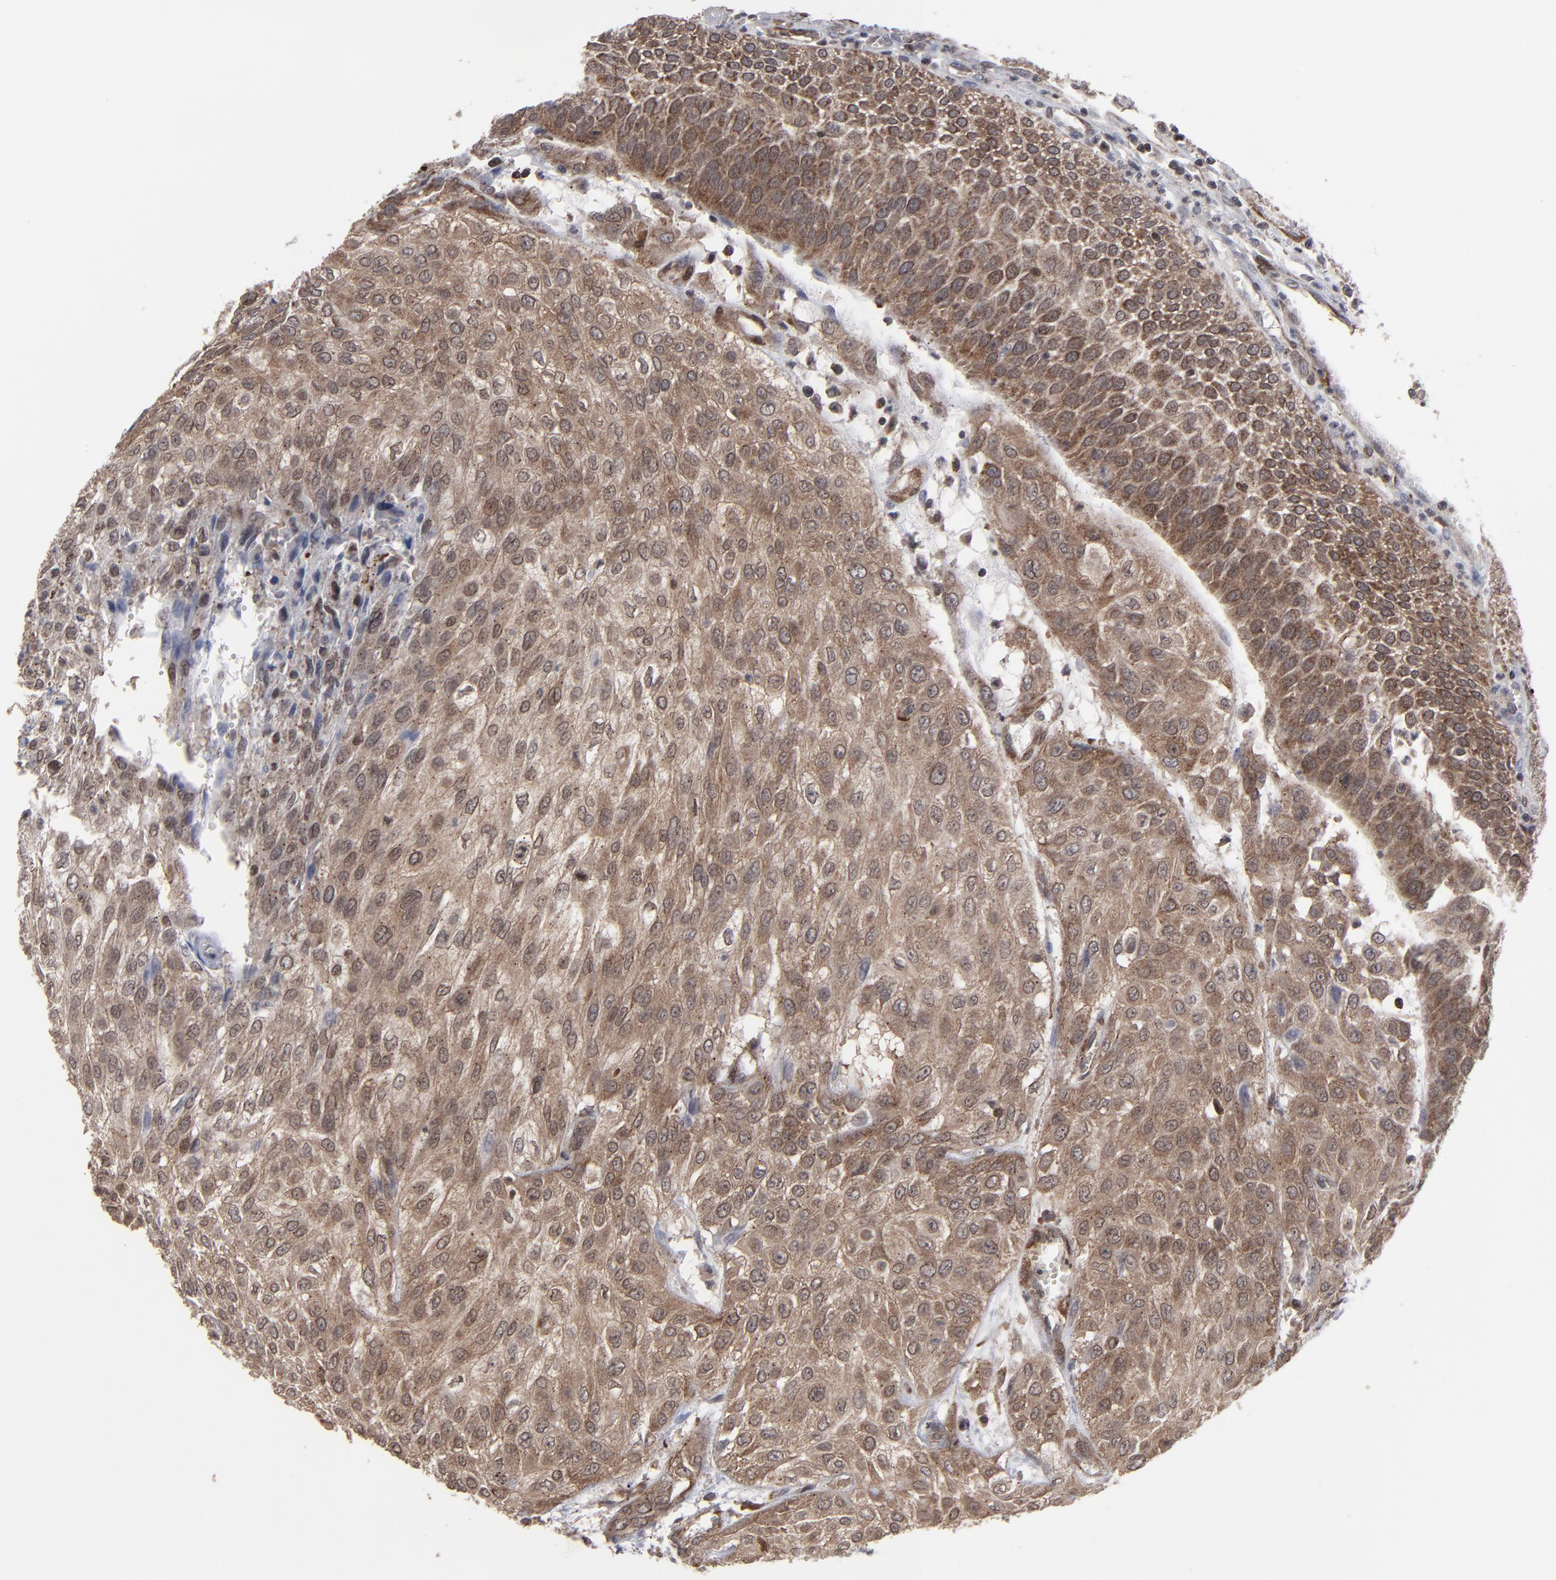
{"staining": {"intensity": "moderate", "quantity": ">75%", "location": "cytoplasmic/membranous,nuclear"}, "tissue": "urothelial cancer", "cell_type": "Tumor cells", "image_type": "cancer", "snomed": [{"axis": "morphology", "description": "Urothelial carcinoma, High grade"}, {"axis": "topography", "description": "Urinary bladder"}], "caption": "DAB (3,3'-diaminobenzidine) immunohistochemical staining of urothelial cancer demonstrates moderate cytoplasmic/membranous and nuclear protein expression in approximately >75% of tumor cells. Immunohistochemistry stains the protein of interest in brown and the nuclei are stained blue.", "gene": "KIAA2026", "patient": {"sex": "male", "age": 57}}